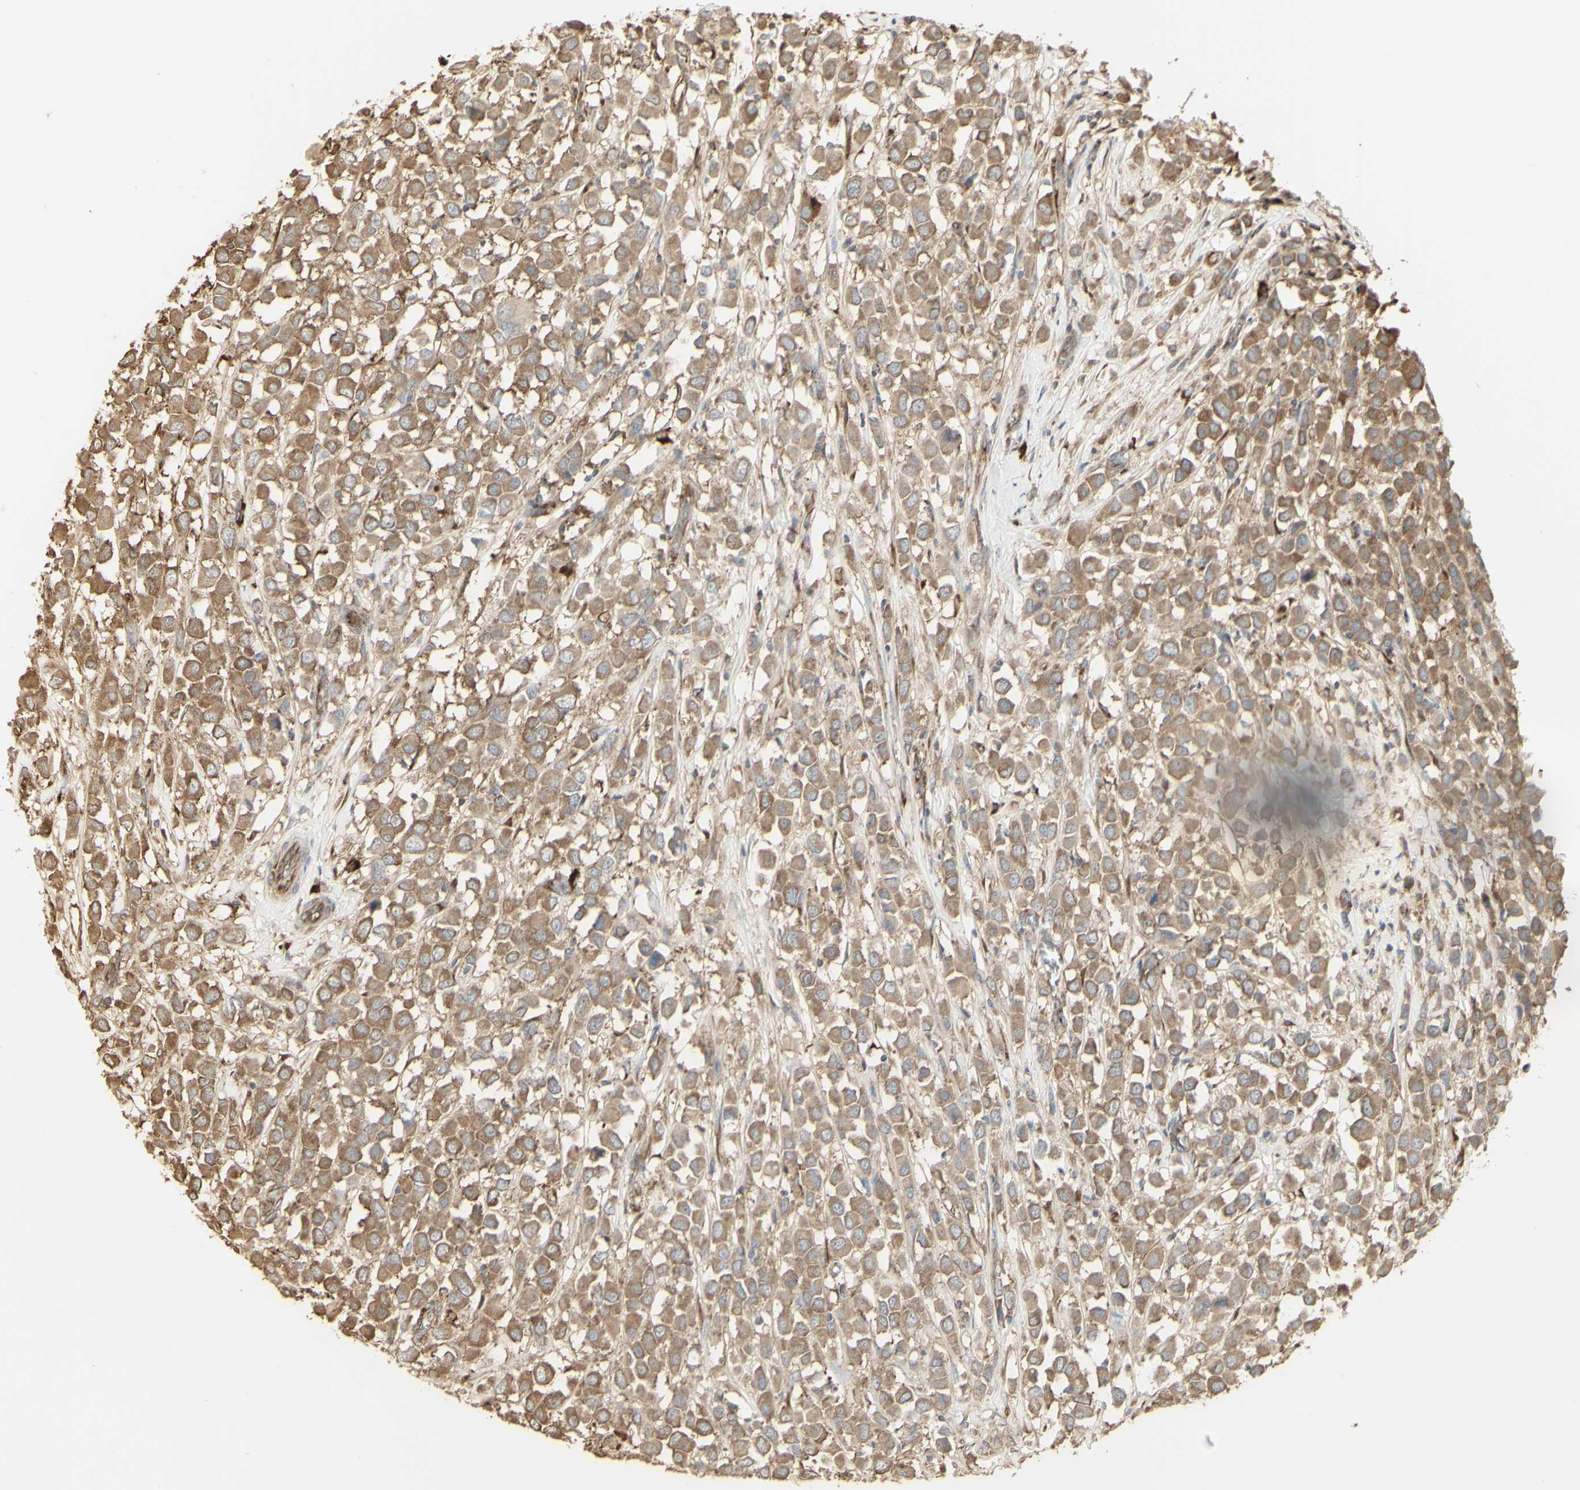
{"staining": {"intensity": "moderate", "quantity": ">75%", "location": "cytoplasmic/membranous"}, "tissue": "breast cancer", "cell_type": "Tumor cells", "image_type": "cancer", "snomed": [{"axis": "morphology", "description": "Duct carcinoma"}, {"axis": "topography", "description": "Breast"}], "caption": "An image of invasive ductal carcinoma (breast) stained for a protein shows moderate cytoplasmic/membranous brown staining in tumor cells. Using DAB (3,3'-diaminobenzidine) (brown) and hematoxylin (blue) stains, captured at high magnification using brightfield microscopy.", "gene": "EEF1B2", "patient": {"sex": "female", "age": 61}}